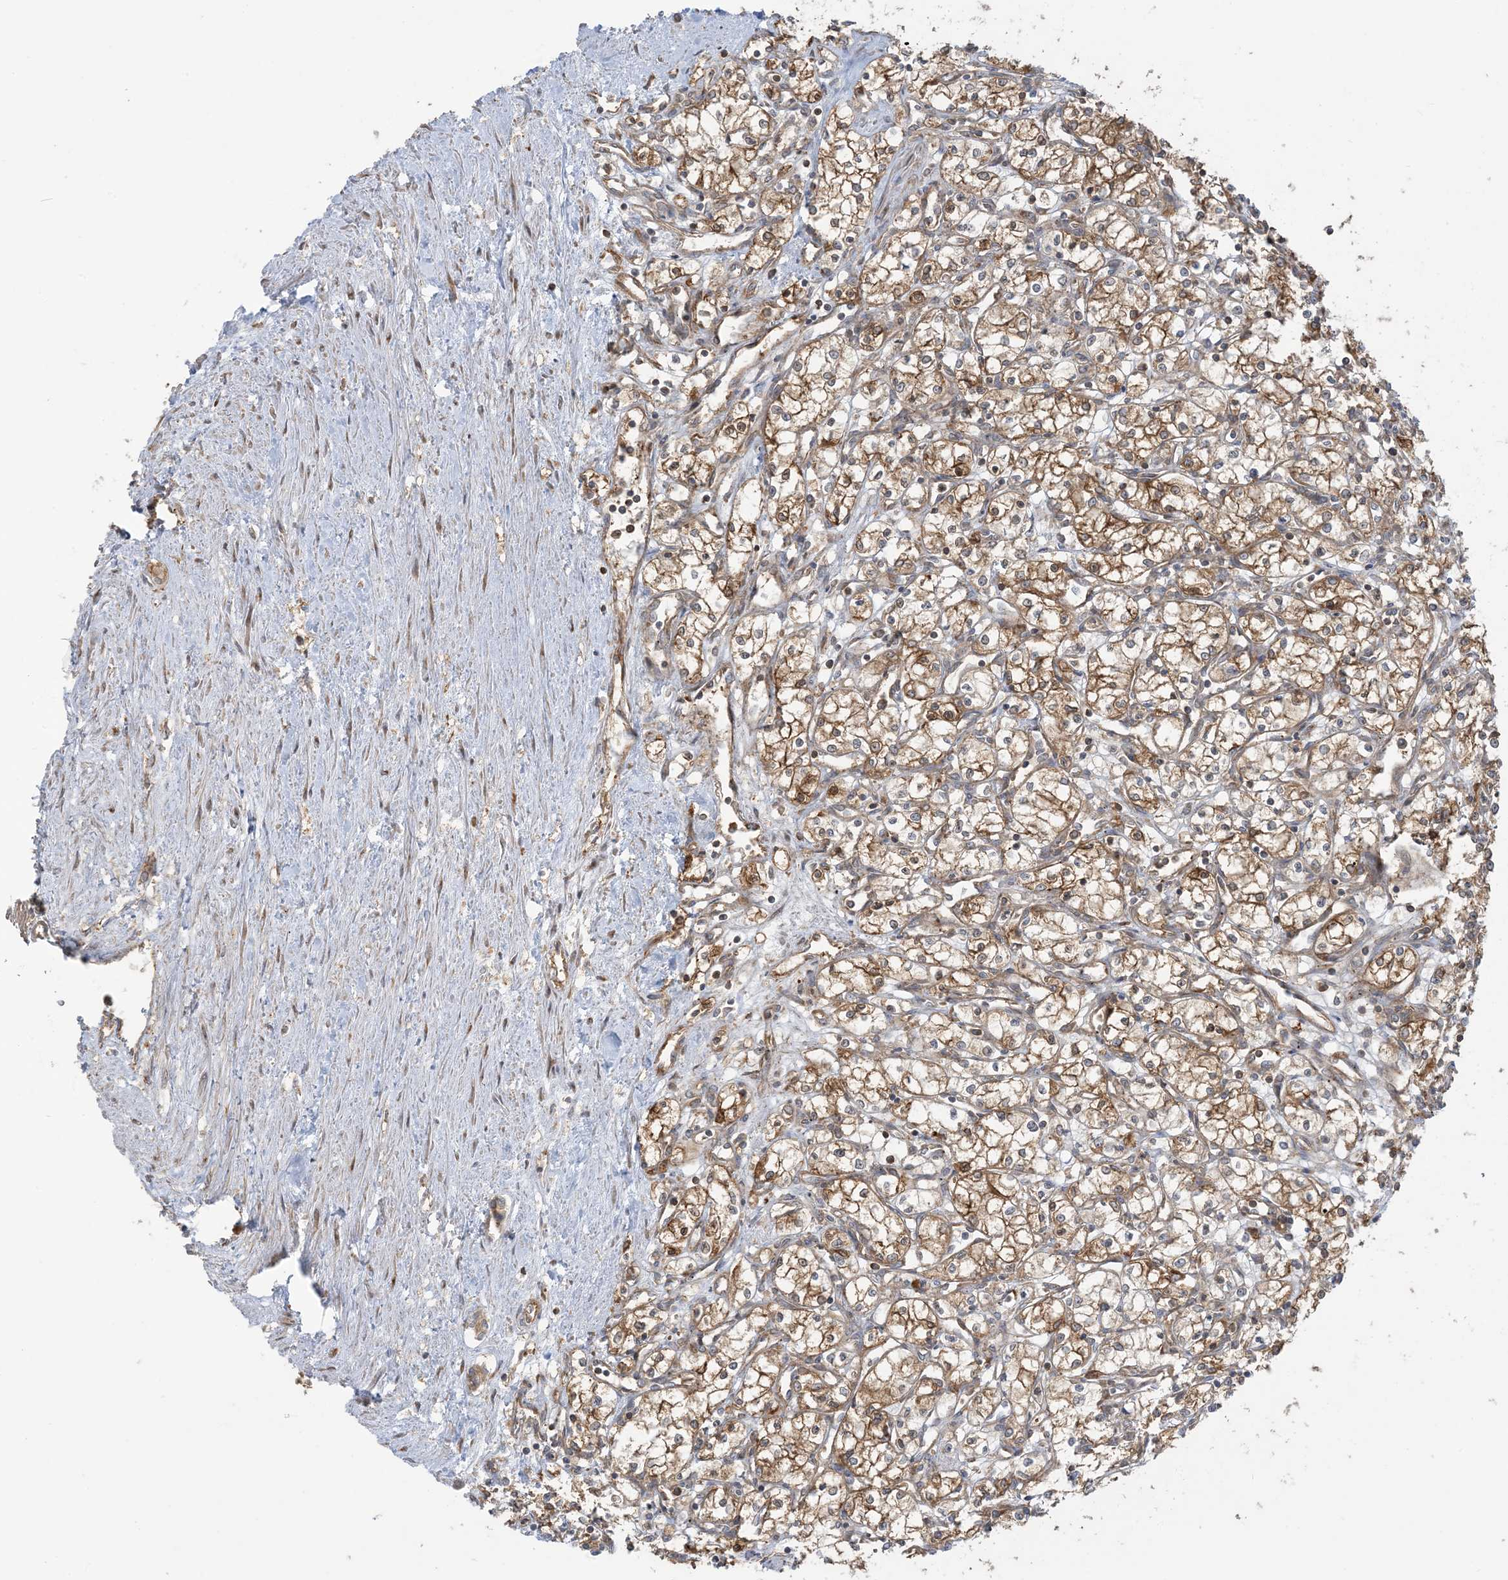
{"staining": {"intensity": "moderate", "quantity": ">75%", "location": "cytoplasmic/membranous"}, "tissue": "renal cancer", "cell_type": "Tumor cells", "image_type": "cancer", "snomed": [{"axis": "morphology", "description": "Adenocarcinoma, NOS"}, {"axis": "topography", "description": "Kidney"}], "caption": "IHC (DAB (3,3'-diaminobenzidine)) staining of human renal cancer (adenocarcinoma) demonstrates moderate cytoplasmic/membranous protein expression in approximately >75% of tumor cells.", "gene": "SRP72", "patient": {"sex": "male", "age": 59}}